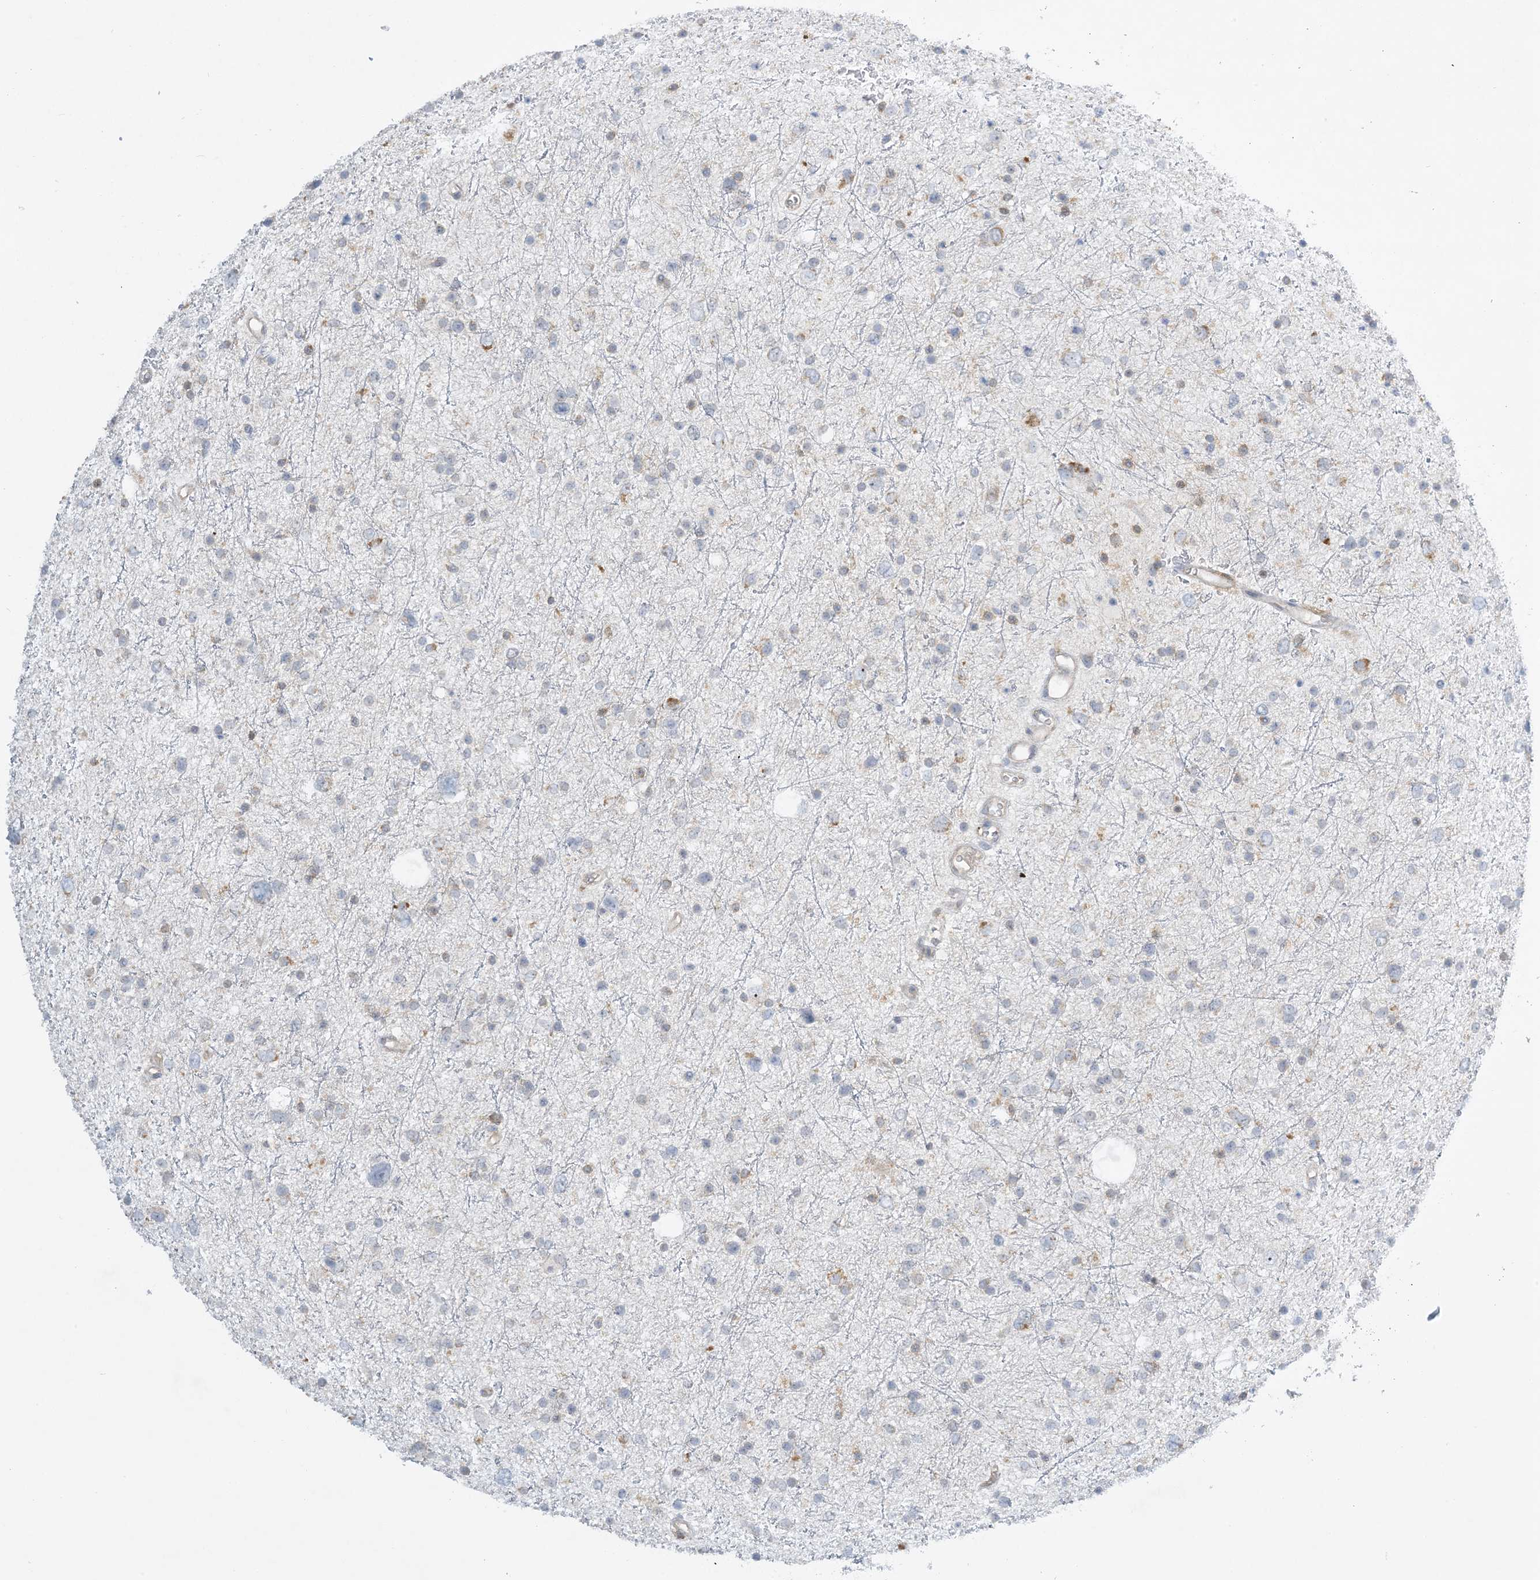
{"staining": {"intensity": "moderate", "quantity": "<25%", "location": "cytoplasmic/membranous"}, "tissue": "glioma", "cell_type": "Tumor cells", "image_type": "cancer", "snomed": [{"axis": "morphology", "description": "Glioma, malignant, Low grade"}, {"axis": "topography", "description": "Brain"}], "caption": "DAB immunohistochemical staining of human malignant glioma (low-grade) displays moderate cytoplasmic/membranous protein positivity in about <25% of tumor cells. The protein is stained brown, and the nuclei are stained in blue (DAB (3,3'-diaminobenzidine) IHC with brightfield microscopy, high magnification).", "gene": "MRPS18A", "patient": {"sex": "female", "age": 37}}